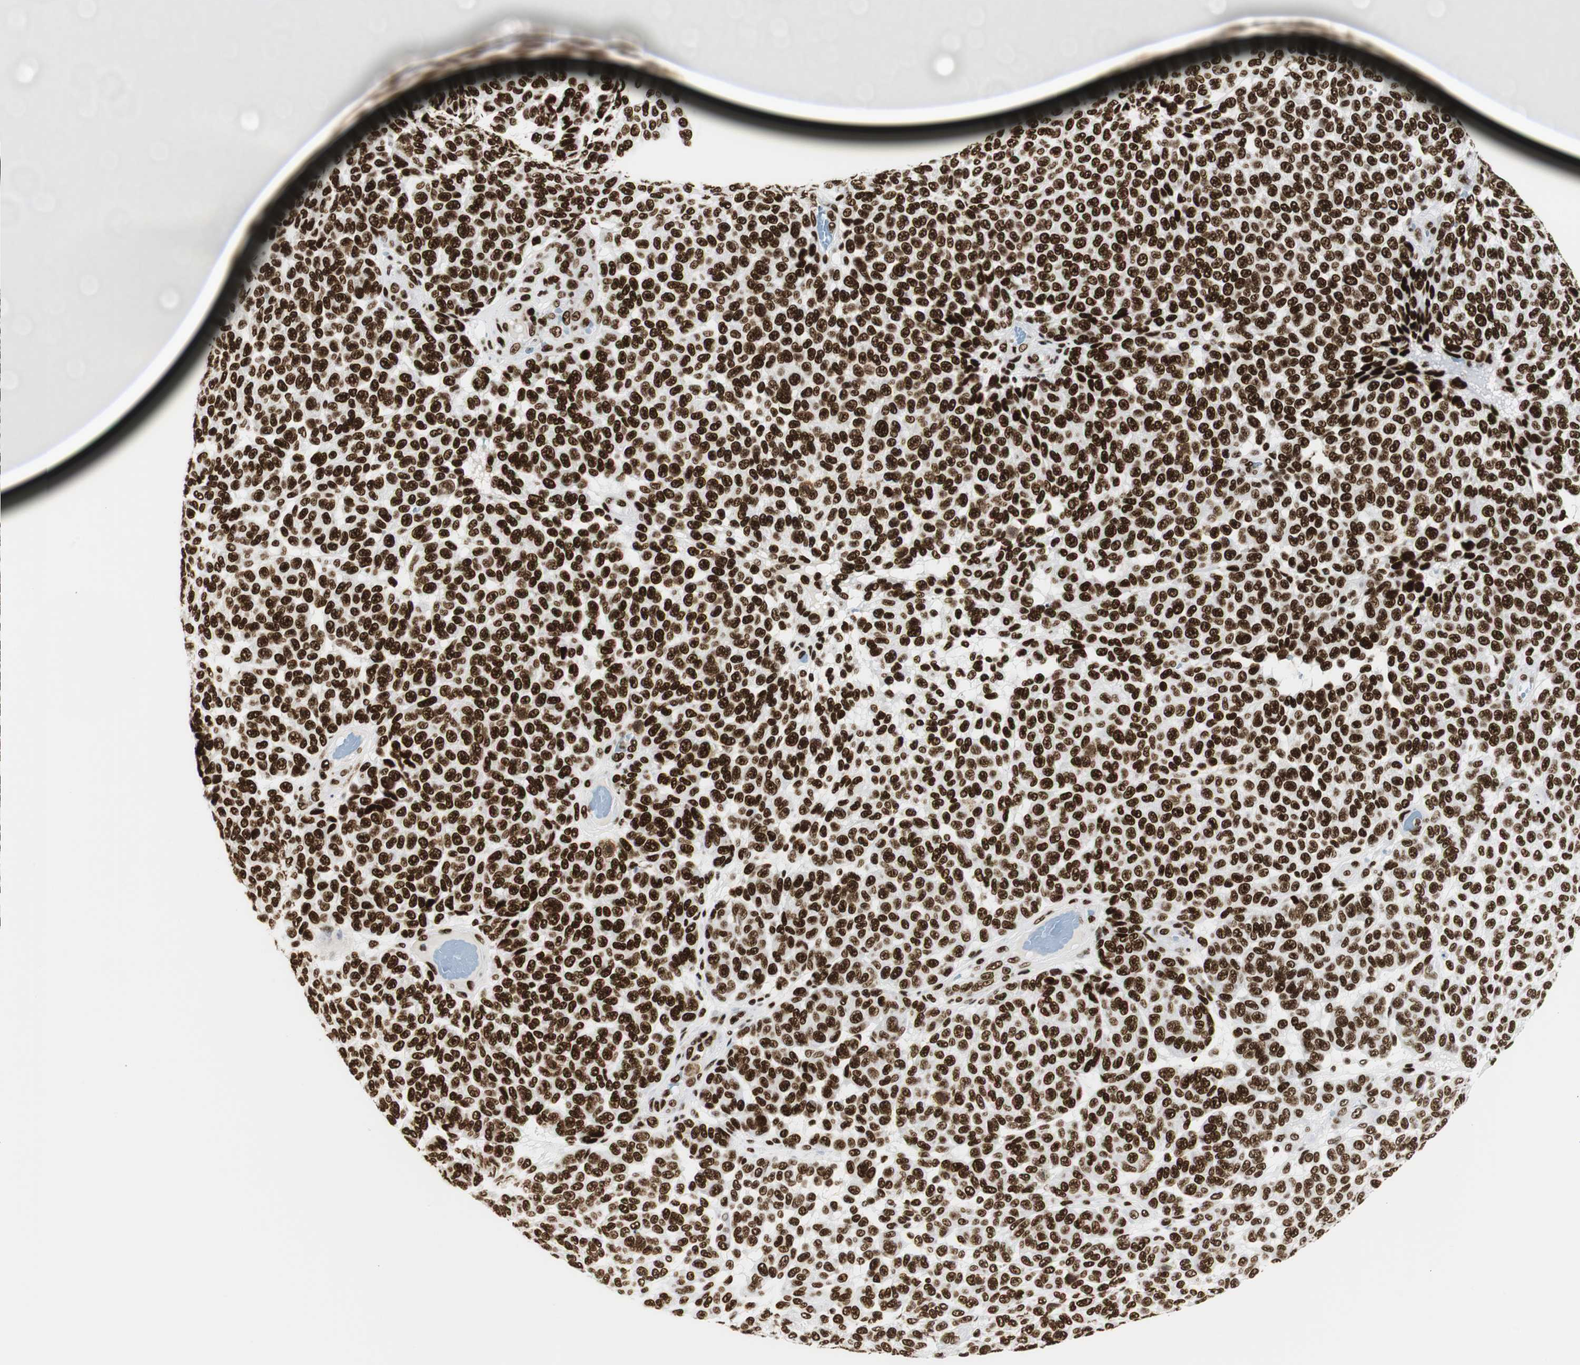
{"staining": {"intensity": "strong", "quantity": ">75%", "location": "nuclear"}, "tissue": "melanoma", "cell_type": "Tumor cells", "image_type": "cancer", "snomed": [{"axis": "morphology", "description": "Malignant melanoma, NOS"}, {"axis": "topography", "description": "Skin"}], "caption": "Immunohistochemistry (IHC) (DAB) staining of melanoma exhibits strong nuclear protein expression in about >75% of tumor cells. (DAB IHC, brown staining for protein, blue staining for nuclei).", "gene": "HNRNPH2", "patient": {"sex": "male", "age": 59}}